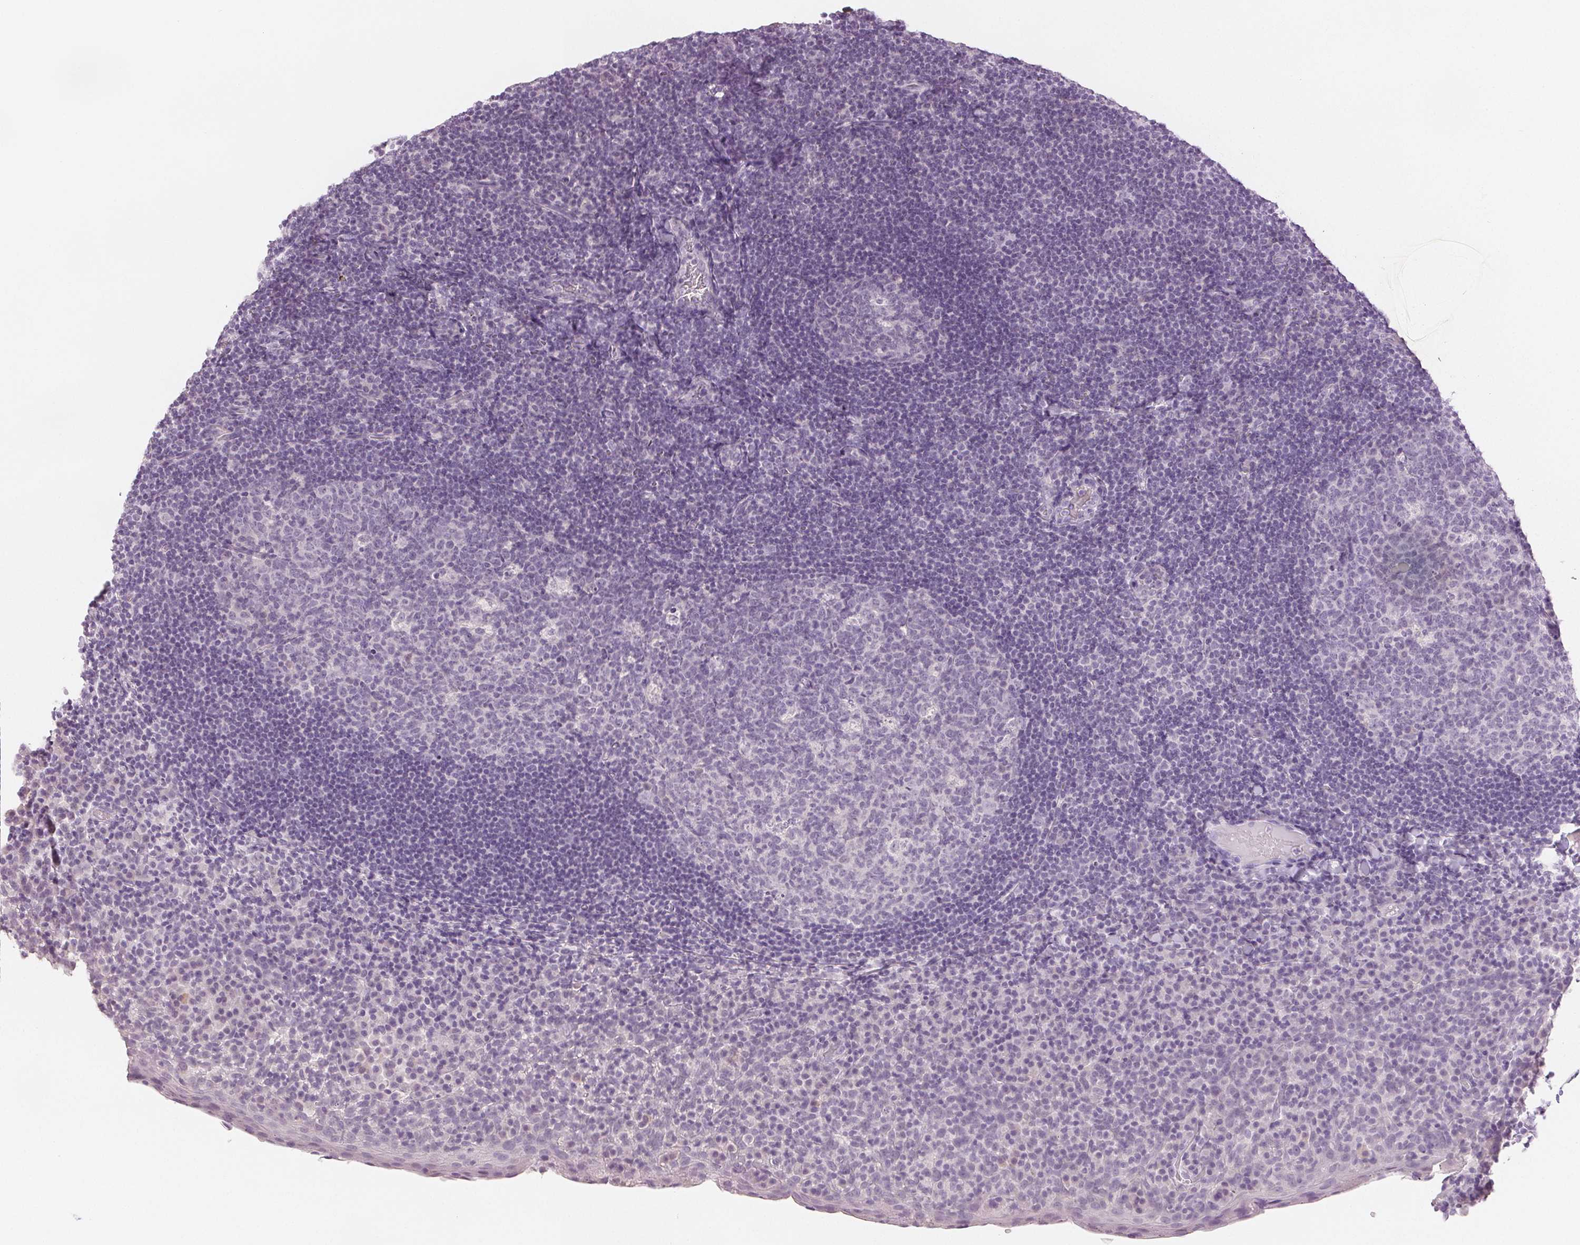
{"staining": {"intensity": "negative", "quantity": "none", "location": "none"}, "tissue": "tonsil", "cell_type": "Germinal center cells", "image_type": "normal", "snomed": [{"axis": "morphology", "description": "Normal tissue, NOS"}, {"axis": "topography", "description": "Tonsil"}], "caption": "DAB immunohistochemical staining of unremarkable tonsil reveals no significant staining in germinal center cells.", "gene": "SCGN", "patient": {"sex": "male", "age": 17}}